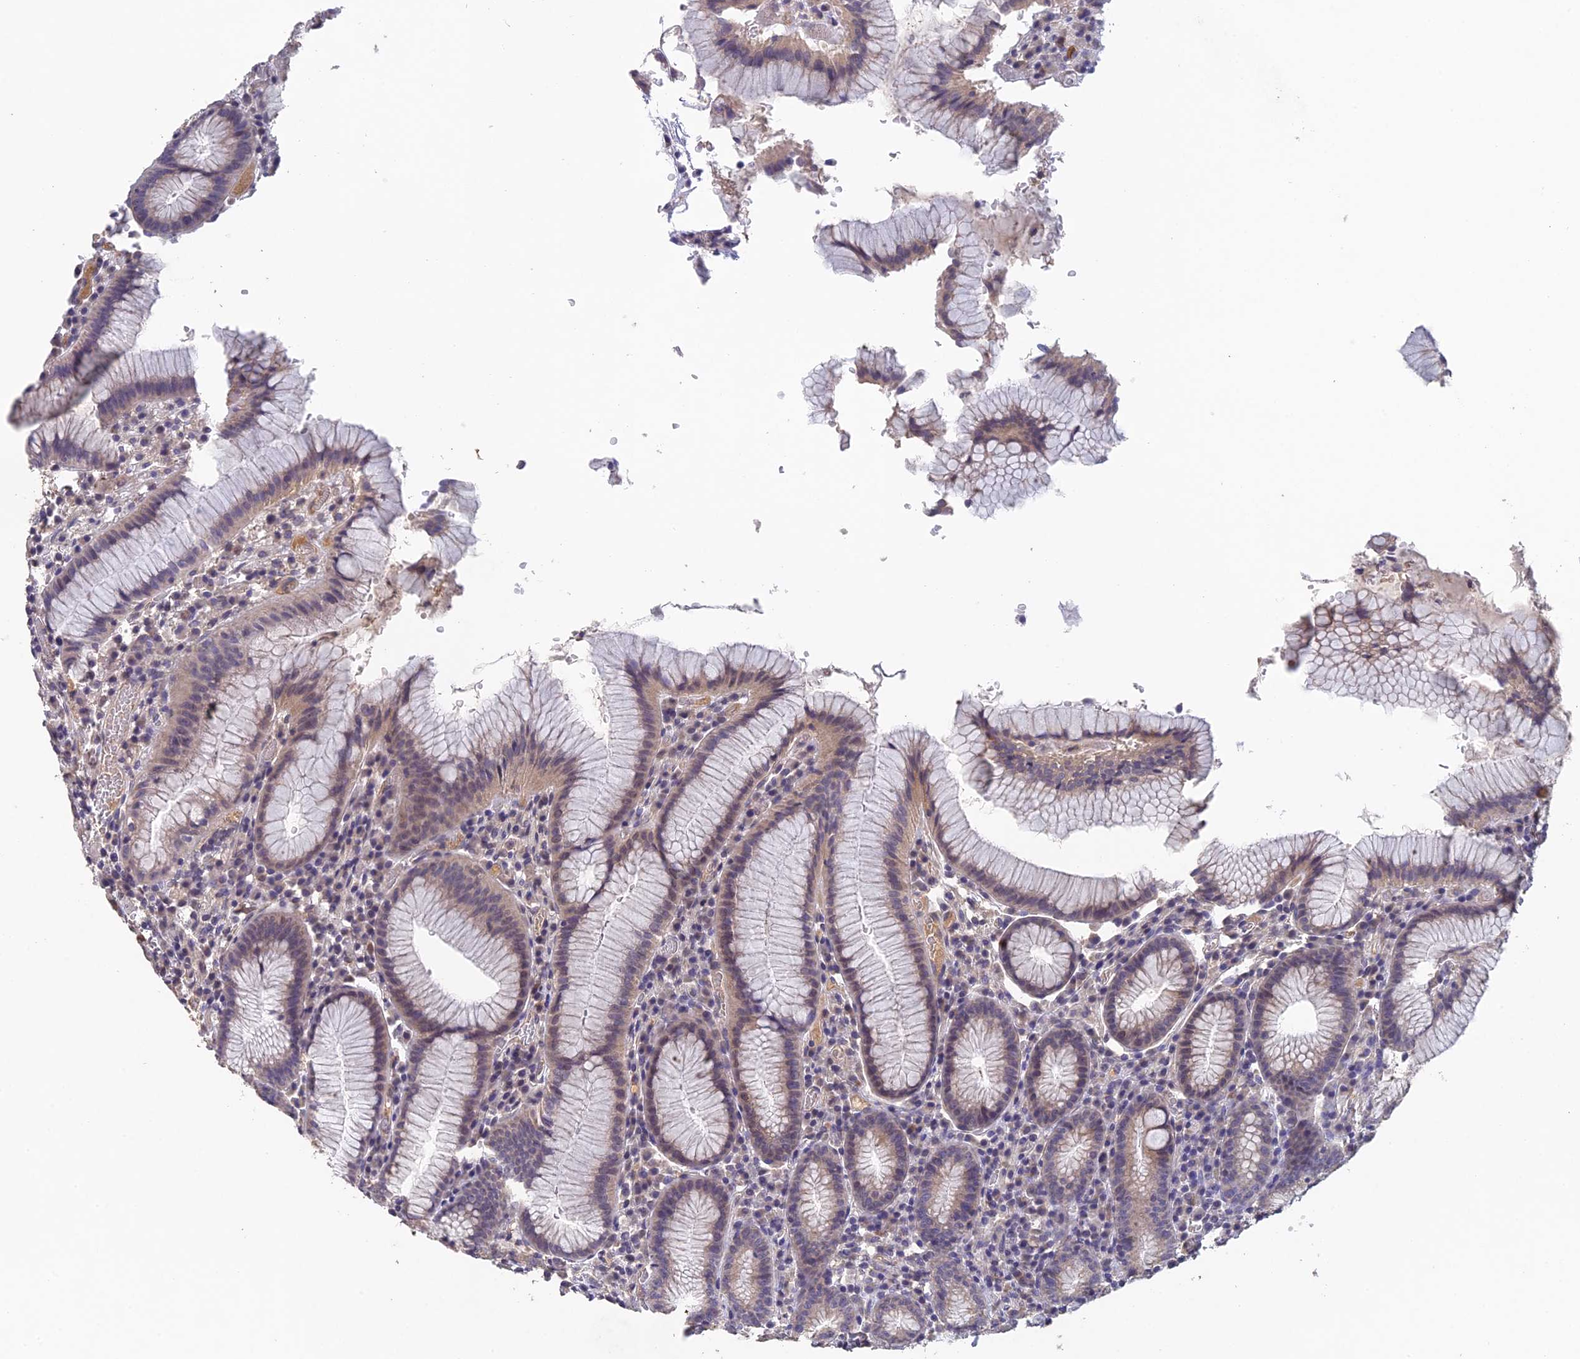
{"staining": {"intensity": "weak", "quantity": "<25%", "location": "cytoplasmic/membranous"}, "tissue": "stomach", "cell_type": "Glandular cells", "image_type": "normal", "snomed": [{"axis": "morphology", "description": "Normal tissue, NOS"}, {"axis": "topography", "description": "Stomach"}], "caption": "There is no significant expression in glandular cells of stomach. (Brightfield microscopy of DAB immunohistochemistry (IHC) at high magnification).", "gene": "SLC39A13", "patient": {"sex": "male", "age": 55}}